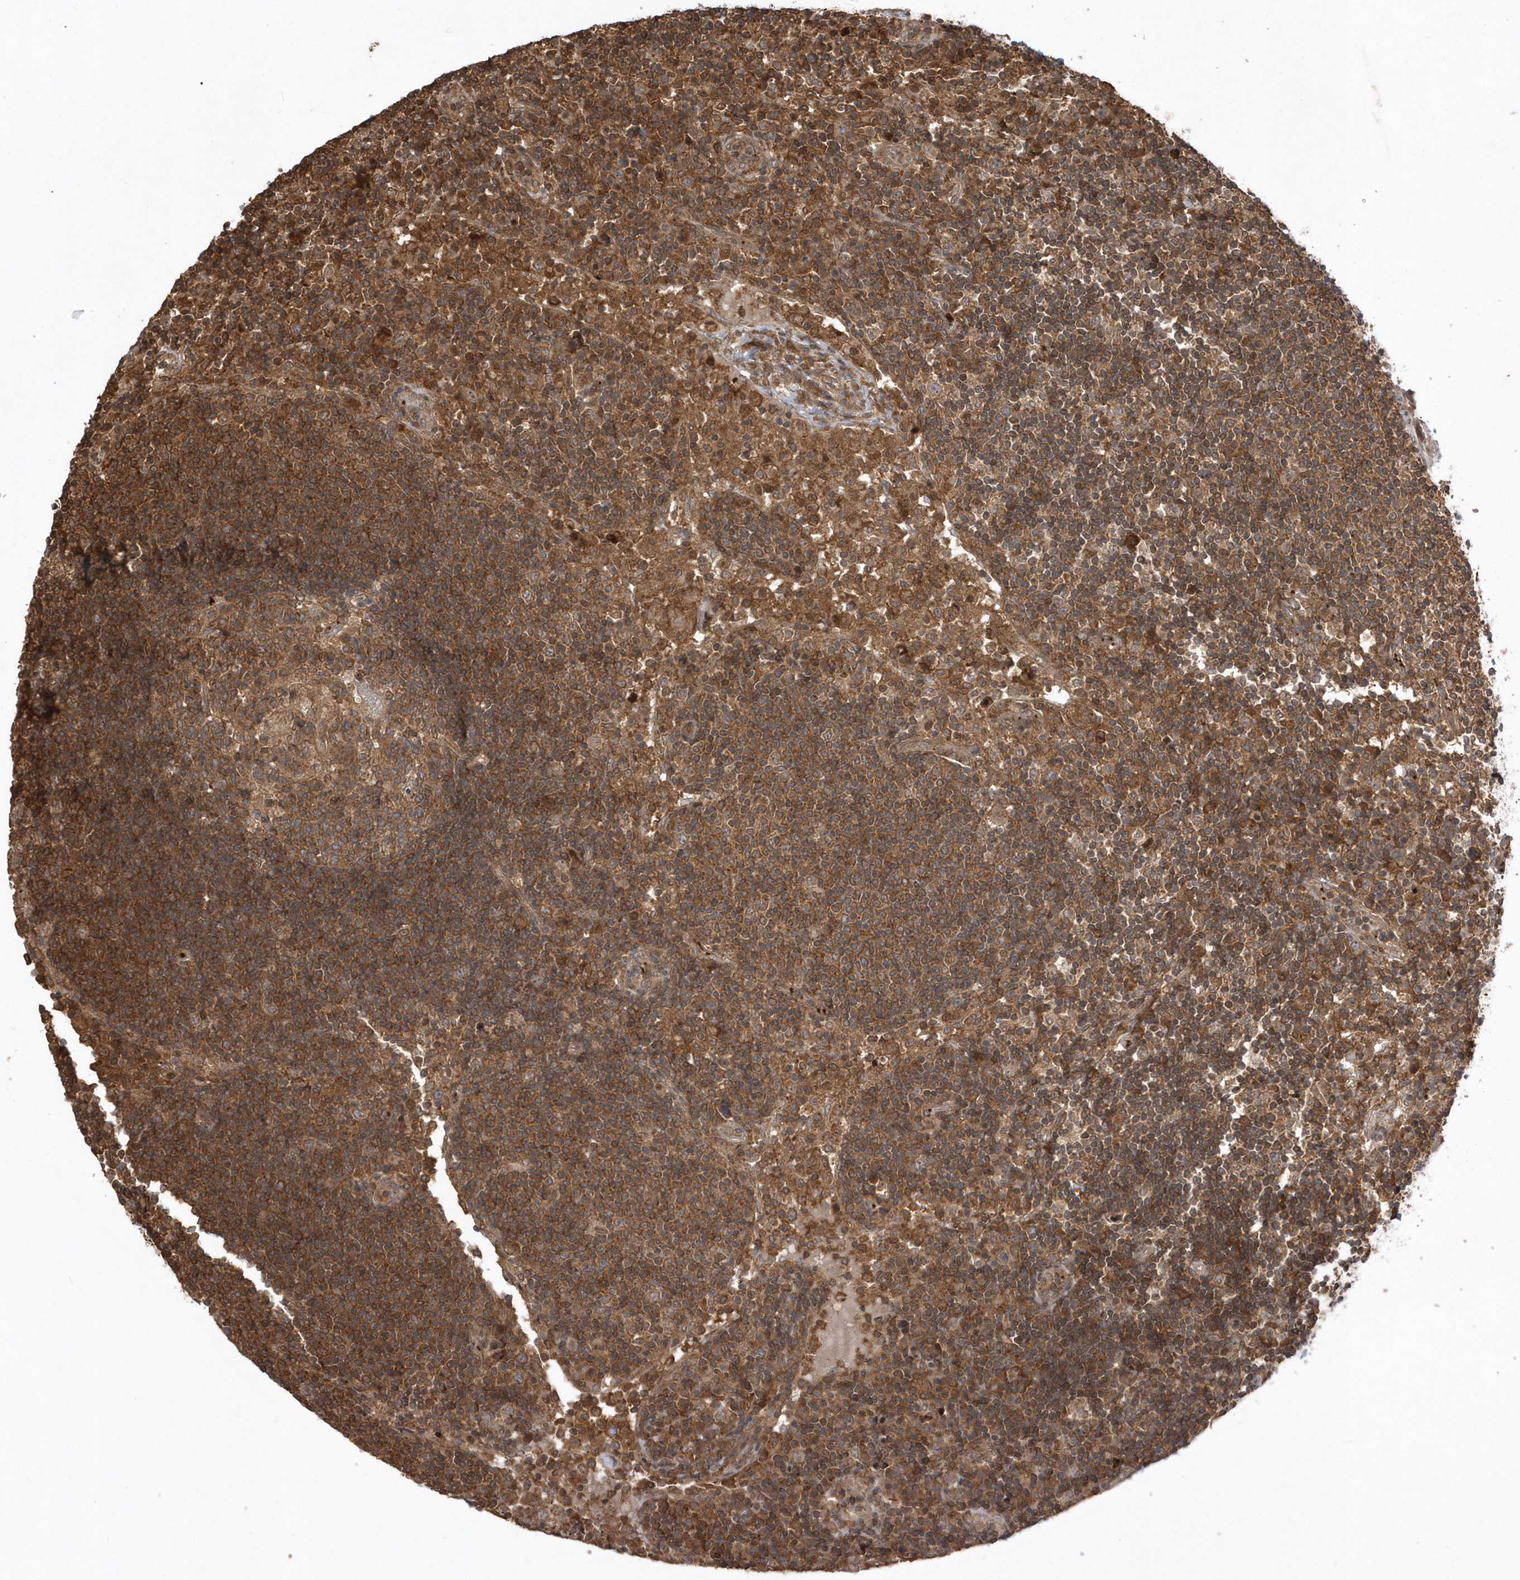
{"staining": {"intensity": "moderate", "quantity": ">75%", "location": "cytoplasmic/membranous"}, "tissue": "lymph node", "cell_type": "Germinal center cells", "image_type": "normal", "snomed": [{"axis": "morphology", "description": "Normal tissue, NOS"}, {"axis": "topography", "description": "Lymph node"}], "caption": "Lymph node stained with immunohistochemistry demonstrates moderate cytoplasmic/membranous staining in approximately >75% of germinal center cells.", "gene": "ACYP1", "patient": {"sex": "female", "age": 53}}